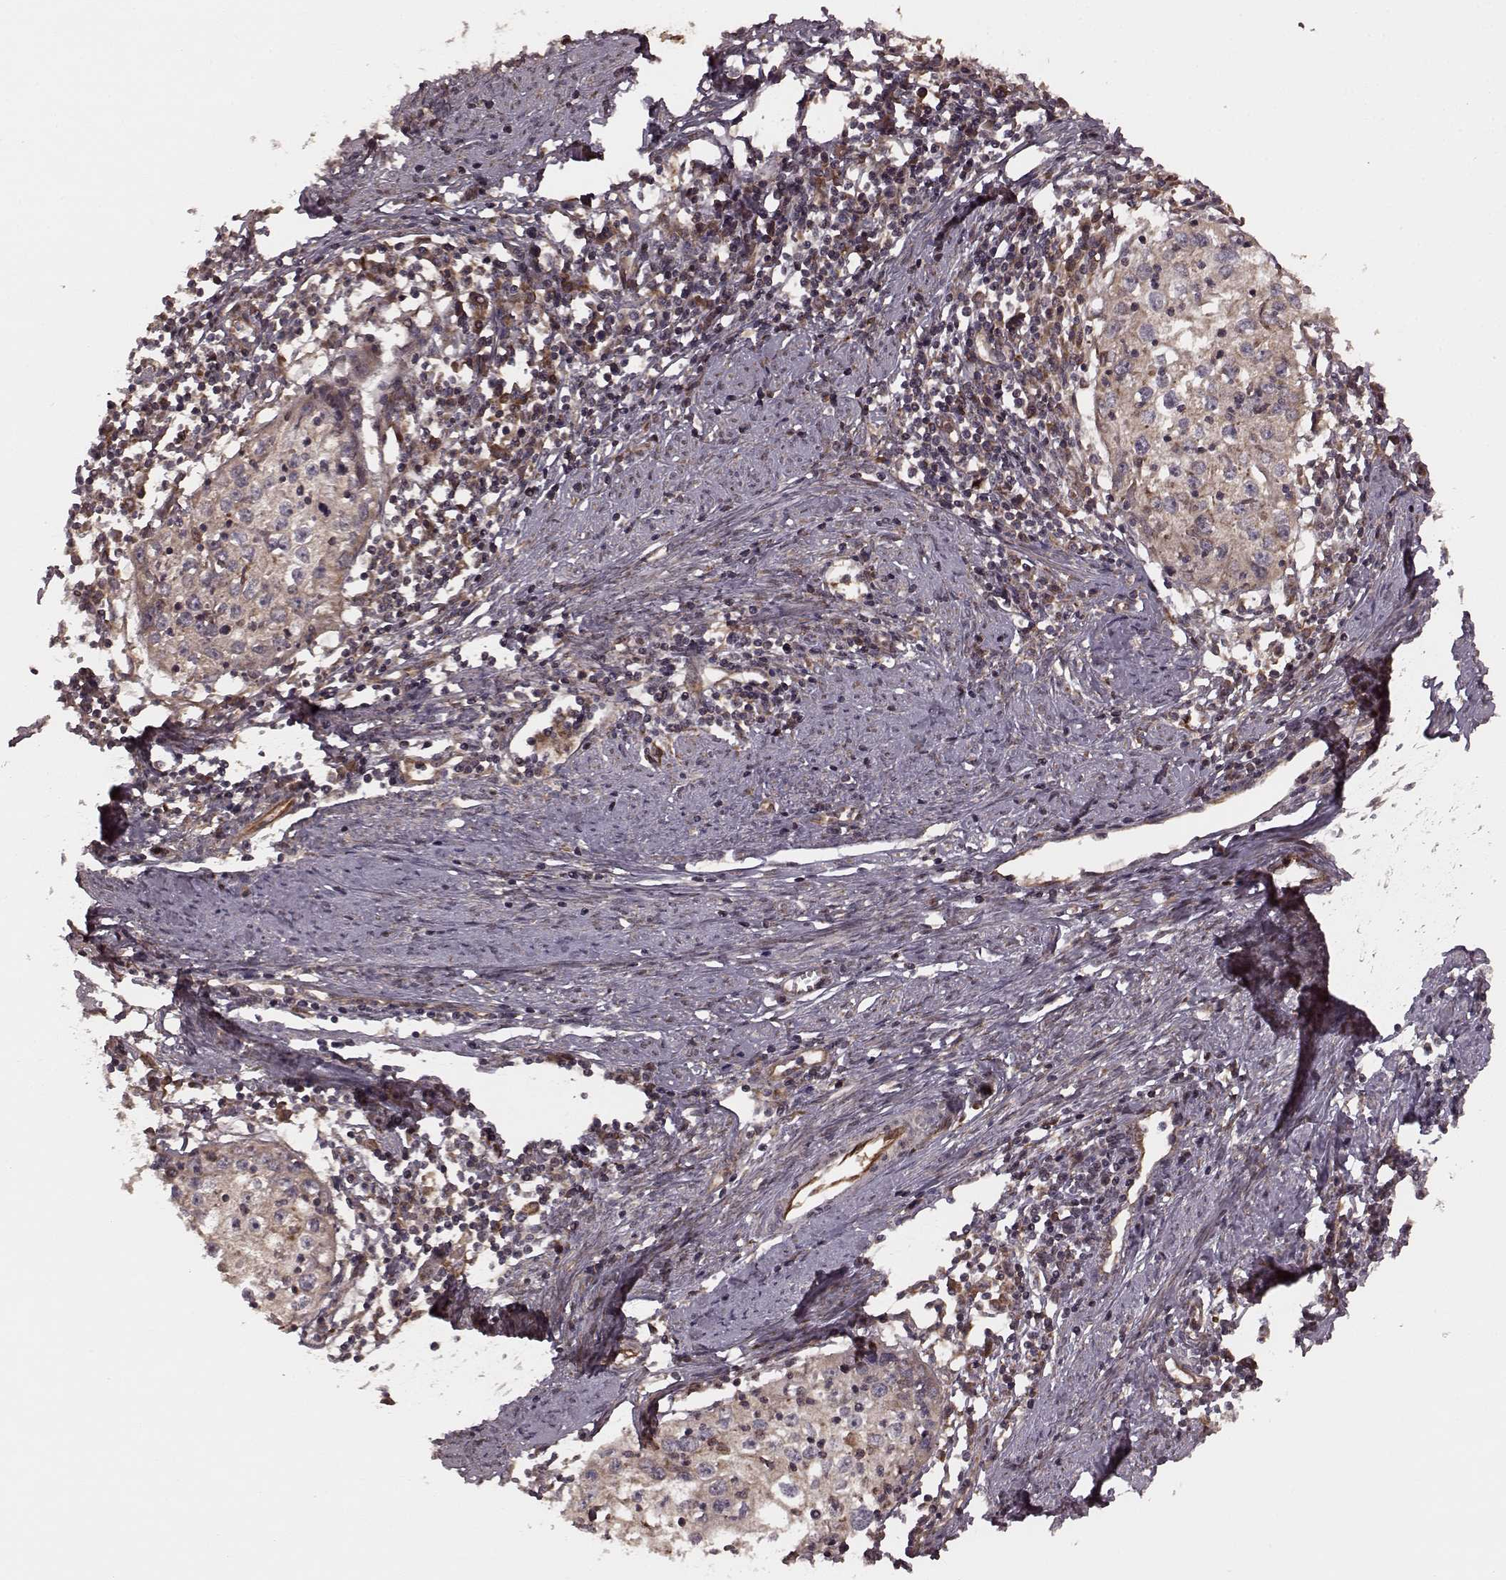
{"staining": {"intensity": "weak", "quantity": ">75%", "location": "cytoplasmic/membranous"}, "tissue": "cervical cancer", "cell_type": "Tumor cells", "image_type": "cancer", "snomed": [{"axis": "morphology", "description": "Squamous cell carcinoma, NOS"}, {"axis": "topography", "description": "Cervix"}], "caption": "Cervical cancer (squamous cell carcinoma) stained with DAB immunohistochemistry (IHC) exhibits low levels of weak cytoplasmic/membranous expression in approximately >75% of tumor cells. (brown staining indicates protein expression, while blue staining denotes nuclei).", "gene": "AGPAT1", "patient": {"sex": "female", "age": 40}}